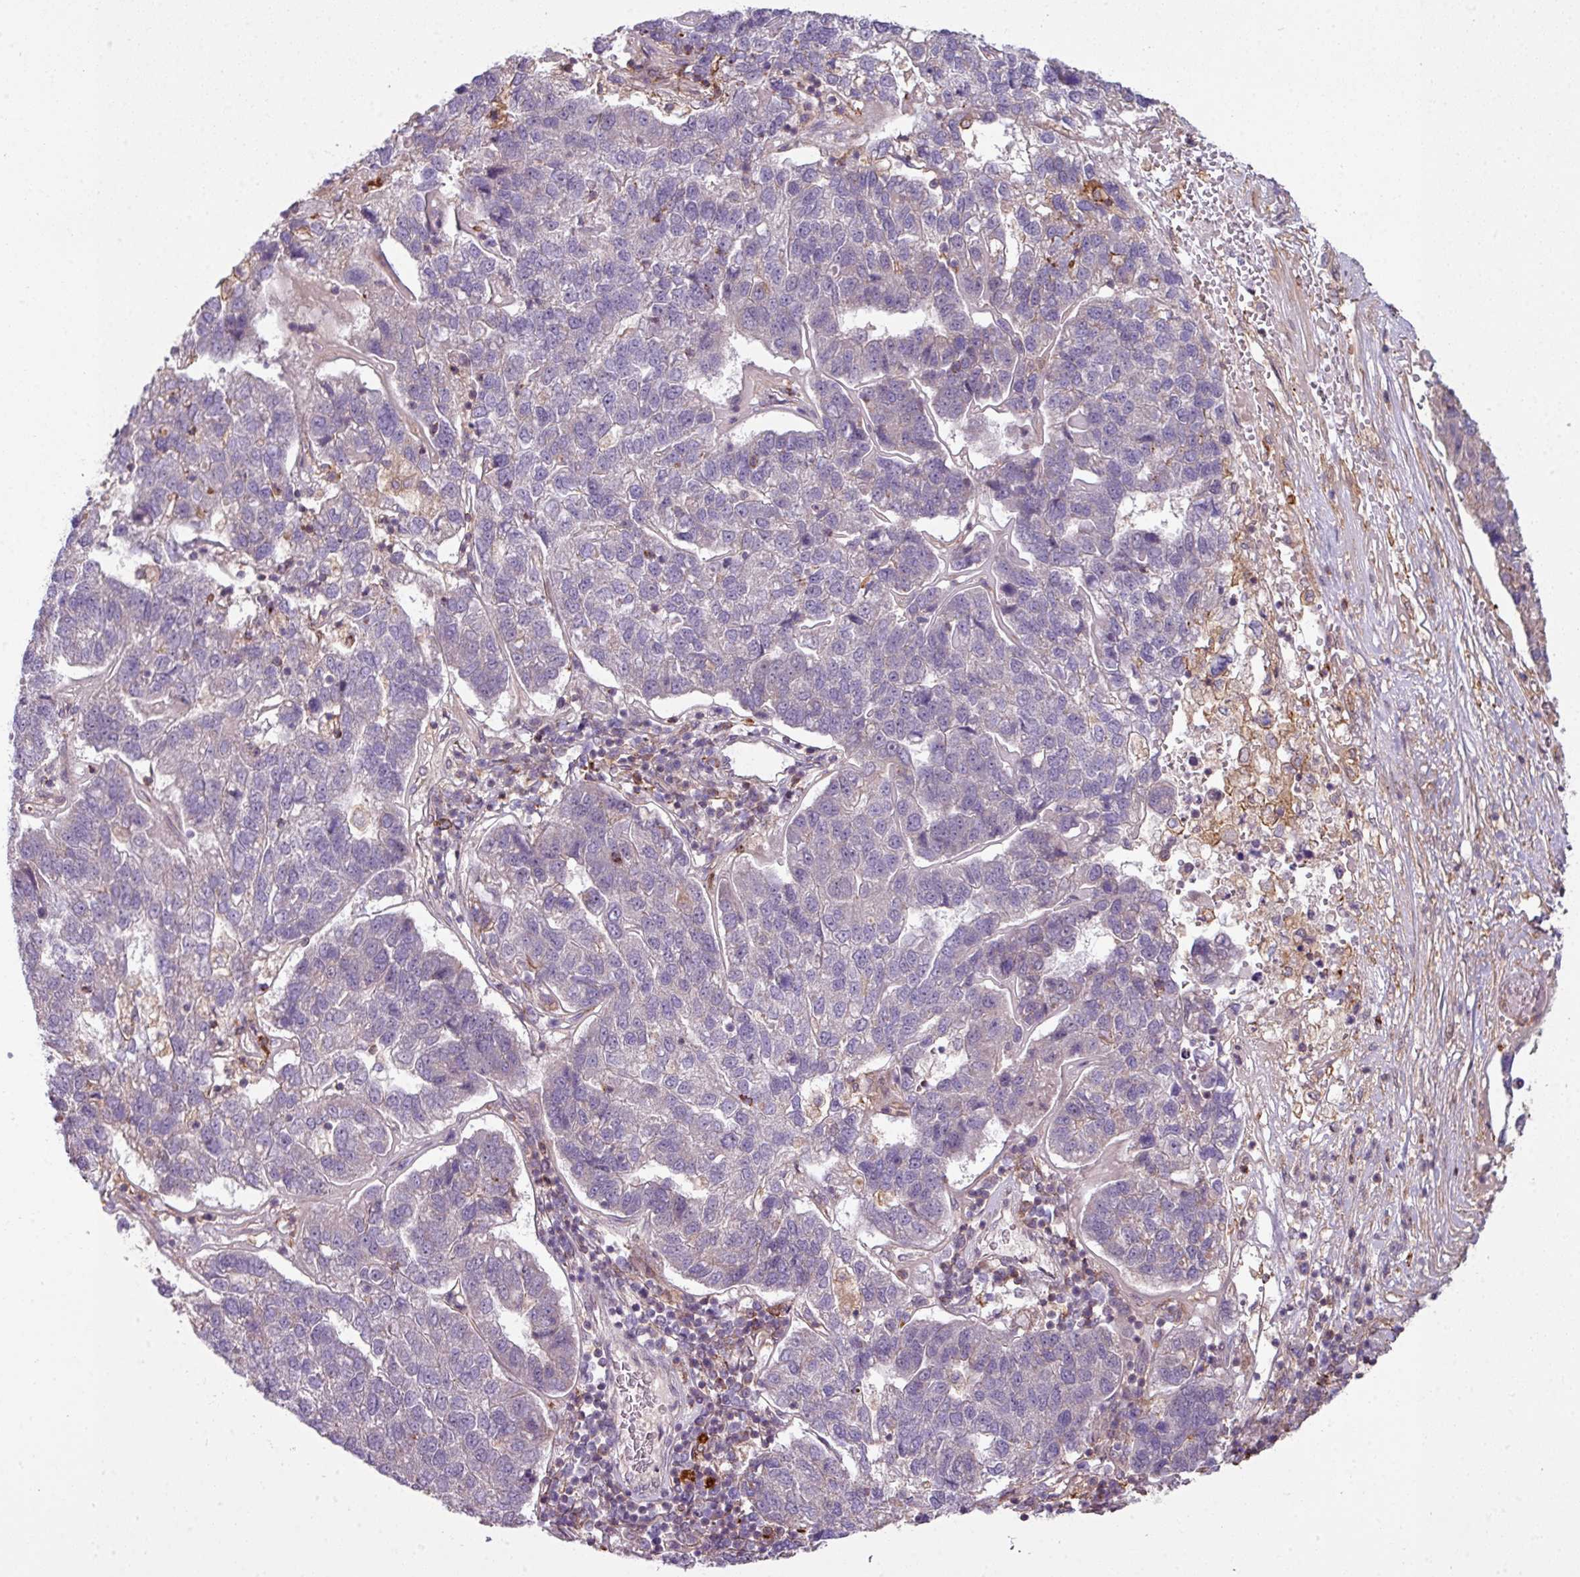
{"staining": {"intensity": "negative", "quantity": "none", "location": "none"}, "tissue": "pancreatic cancer", "cell_type": "Tumor cells", "image_type": "cancer", "snomed": [{"axis": "morphology", "description": "Adenocarcinoma, NOS"}, {"axis": "topography", "description": "Pancreas"}], "caption": "Human pancreatic cancer stained for a protein using immunohistochemistry demonstrates no expression in tumor cells.", "gene": "ZC2HC1C", "patient": {"sex": "female", "age": 61}}